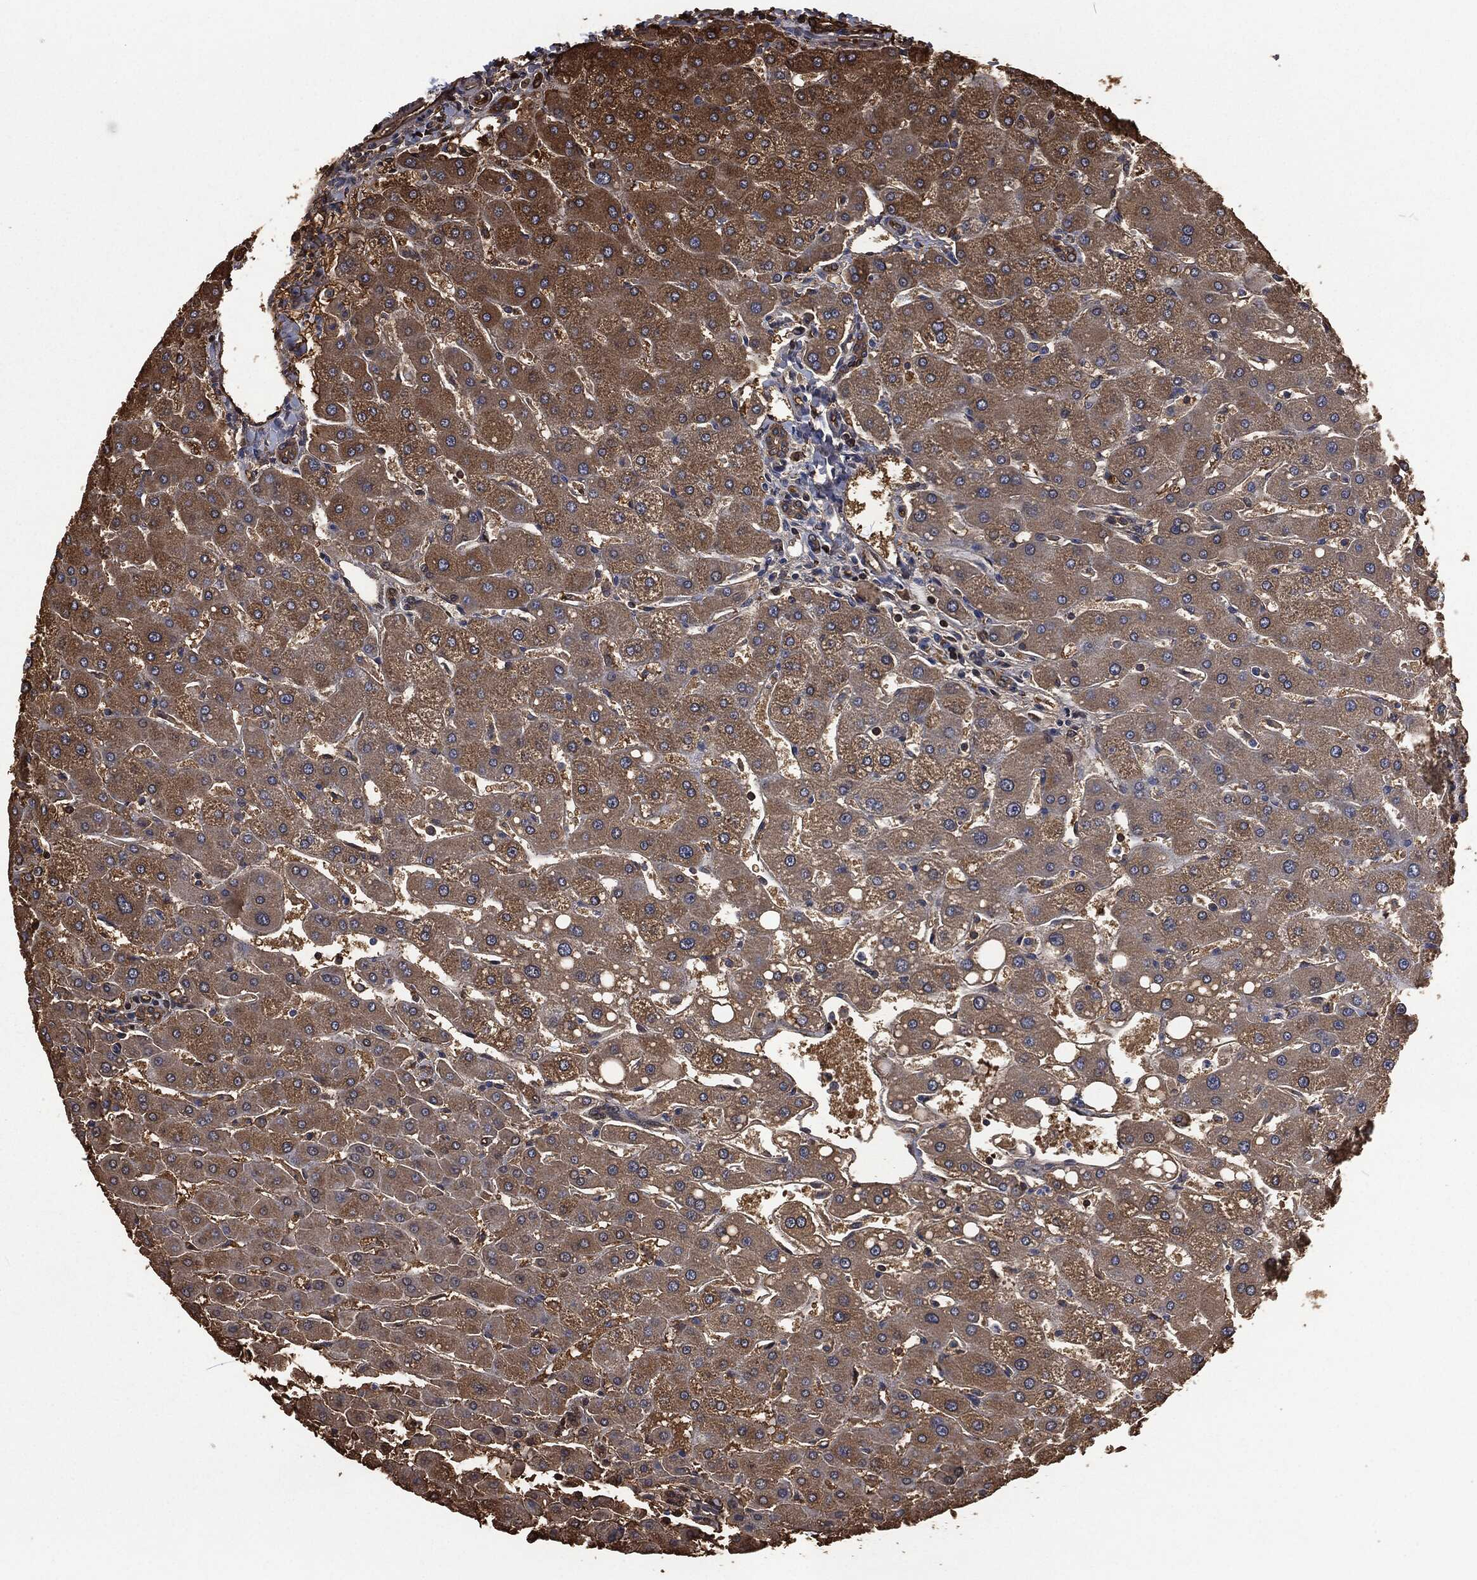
{"staining": {"intensity": "moderate", "quantity": ">75%", "location": "cytoplasmic/membranous"}, "tissue": "liver", "cell_type": "Cholangiocytes", "image_type": "normal", "snomed": [{"axis": "morphology", "description": "Normal tissue, NOS"}, {"axis": "topography", "description": "Liver"}], "caption": "Protein analysis of unremarkable liver reveals moderate cytoplasmic/membranous staining in about >75% of cholangiocytes.", "gene": "PRDX4", "patient": {"sex": "male", "age": 67}}